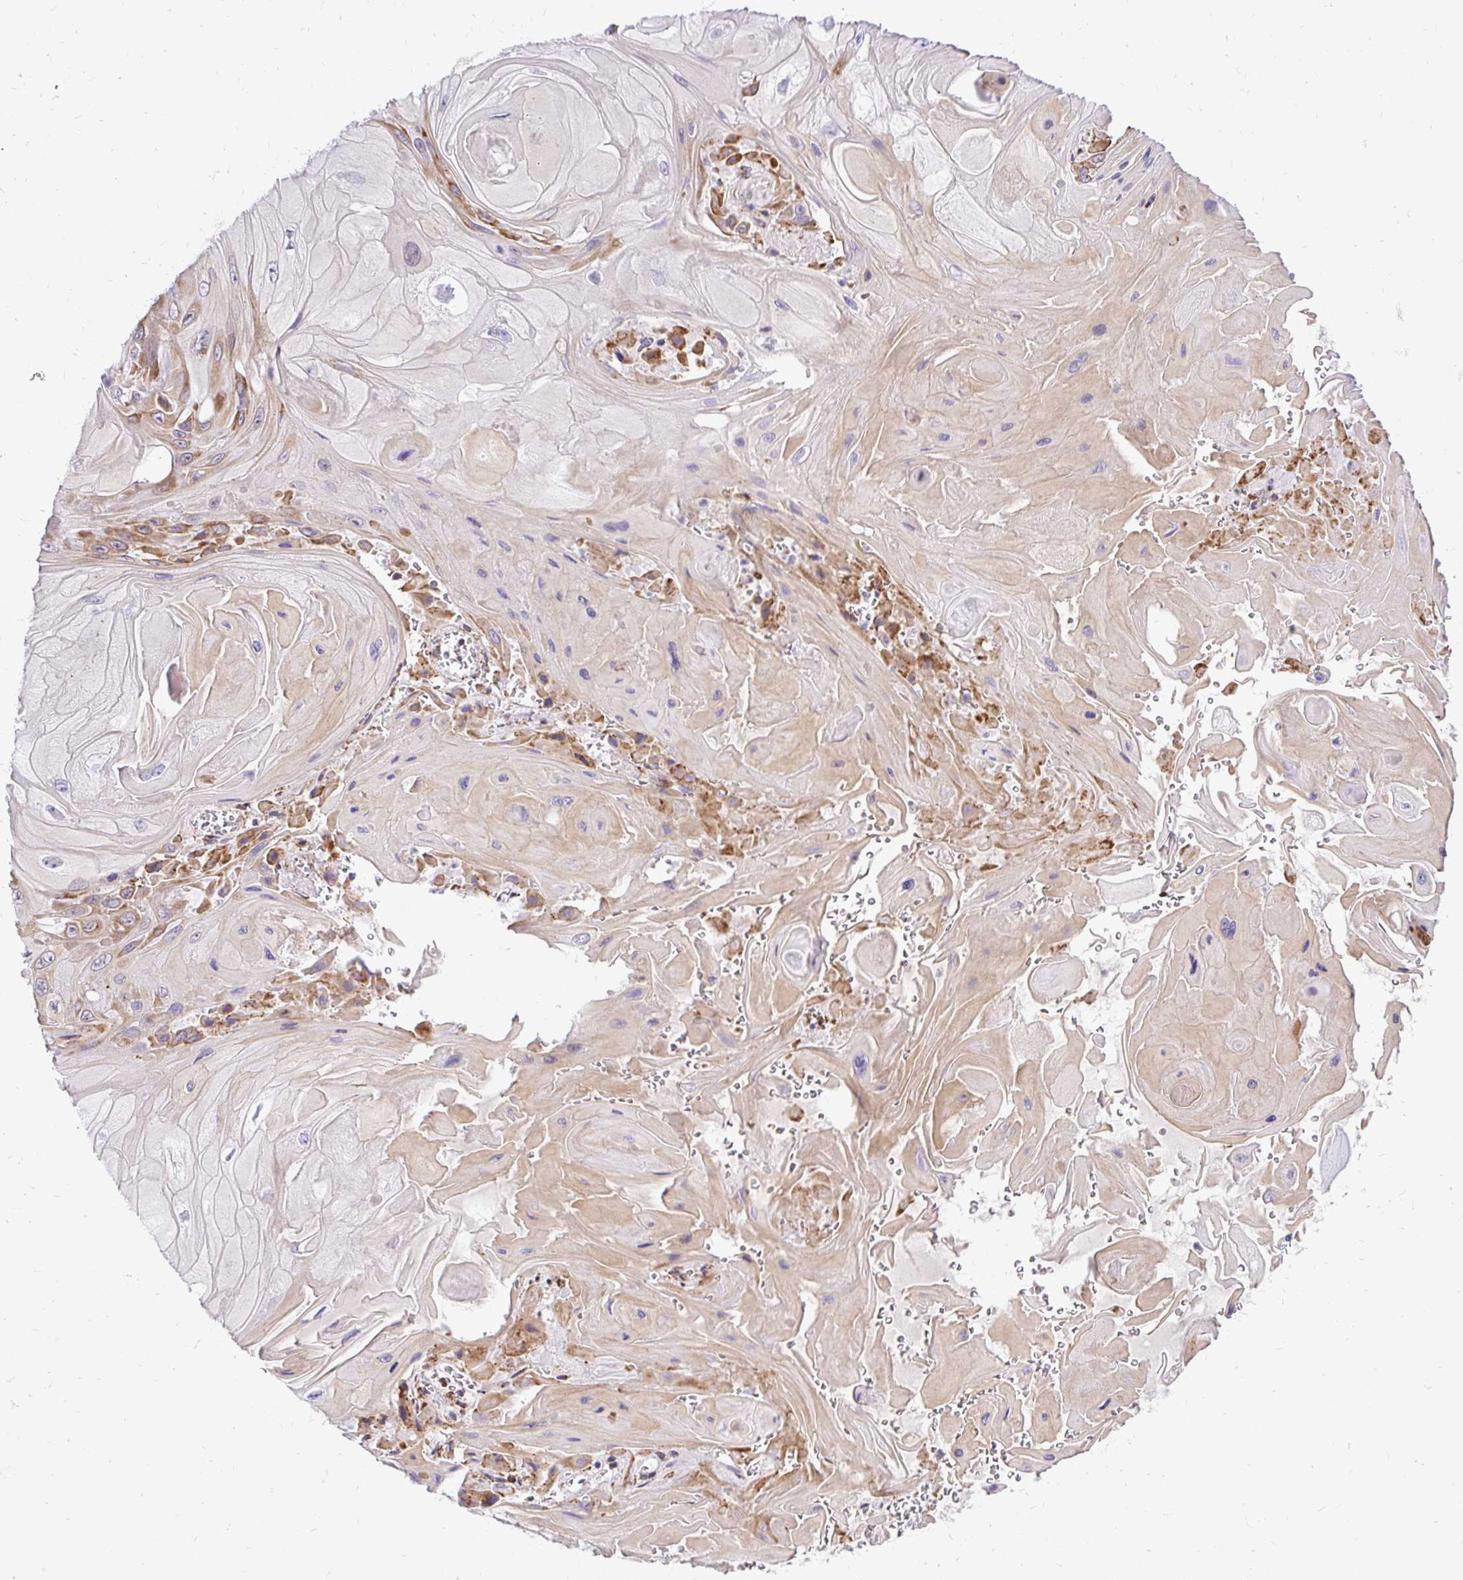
{"staining": {"intensity": "moderate", "quantity": "<25%", "location": "cytoplasmic/membranous"}, "tissue": "skin cancer", "cell_type": "Tumor cells", "image_type": "cancer", "snomed": [{"axis": "morphology", "description": "Squamous cell carcinoma, NOS"}, {"axis": "topography", "description": "Skin"}], "caption": "Tumor cells show low levels of moderate cytoplasmic/membranous expression in approximately <25% of cells in human skin cancer (squamous cell carcinoma). The protein of interest is shown in brown color, while the nuclei are stained blue.", "gene": "NAALAD2", "patient": {"sex": "female", "age": 94}}